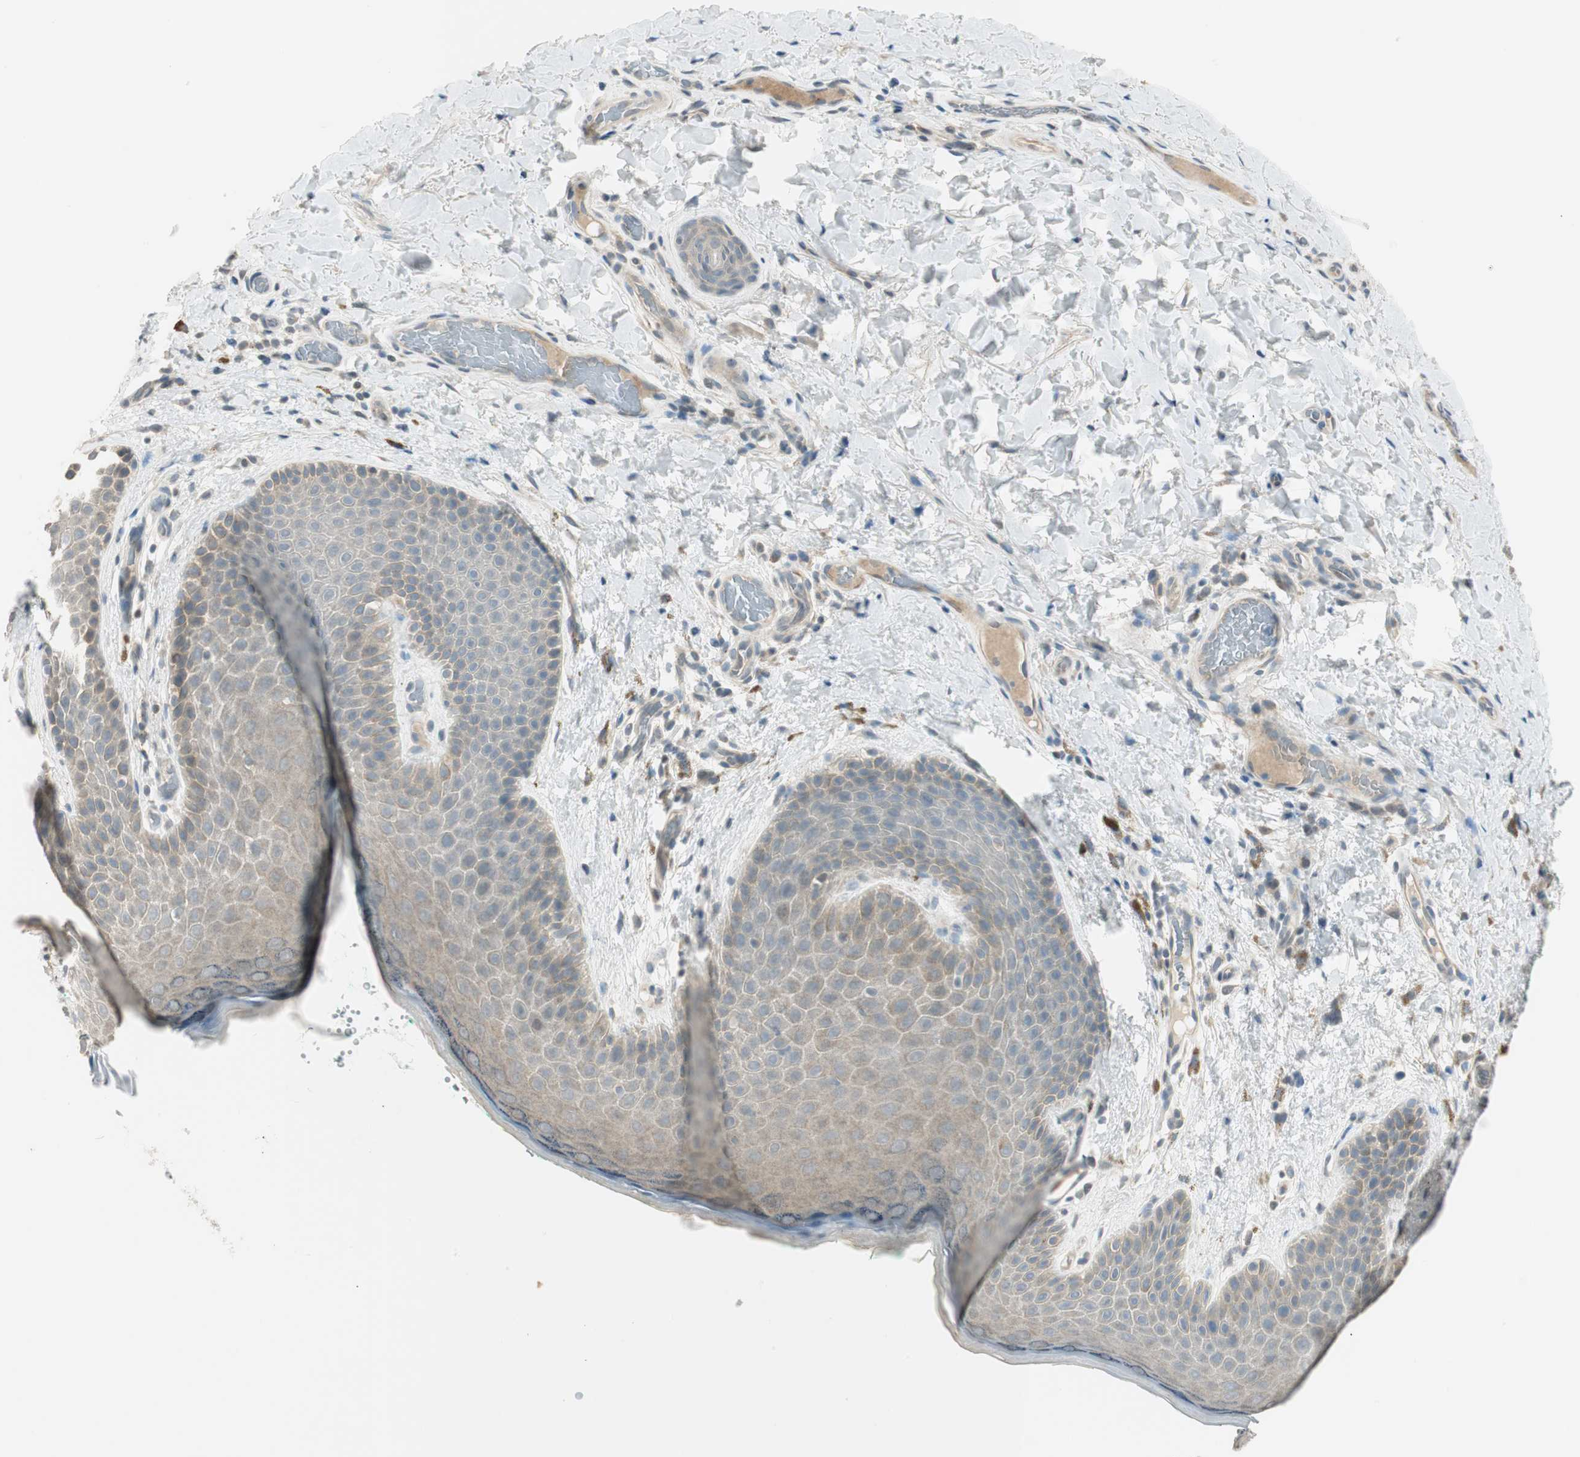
{"staining": {"intensity": "weak", "quantity": "<25%", "location": "cytoplasmic/membranous"}, "tissue": "skin", "cell_type": "Epidermal cells", "image_type": "normal", "snomed": [{"axis": "morphology", "description": "Normal tissue, NOS"}, {"axis": "topography", "description": "Anal"}], "caption": "This is a photomicrograph of immunohistochemistry staining of normal skin, which shows no staining in epidermal cells. The staining is performed using DAB (3,3'-diaminobenzidine) brown chromogen with nuclei counter-stained in using hematoxylin.", "gene": "PCDHB15", "patient": {"sex": "male", "age": 74}}